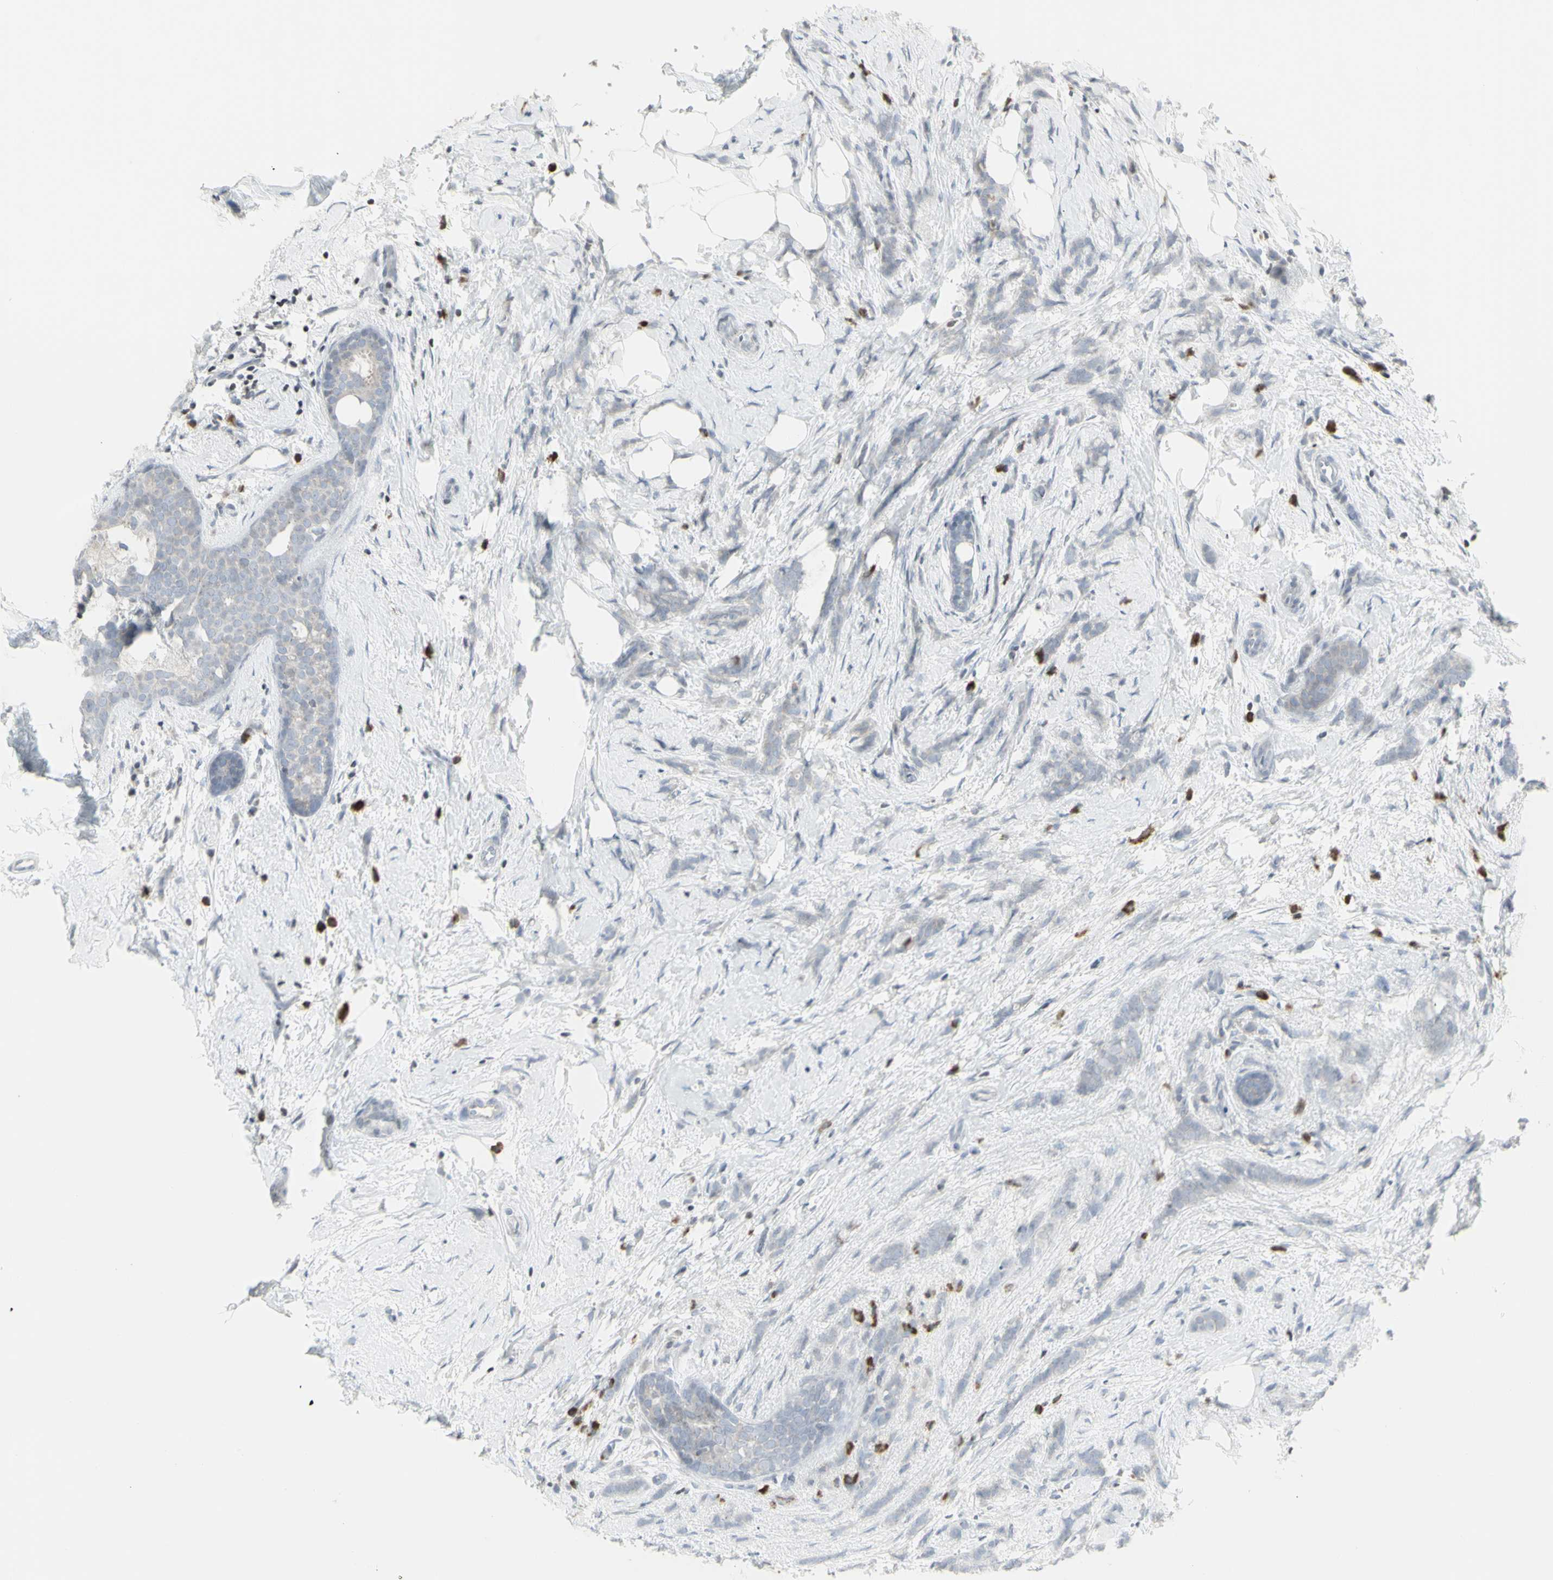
{"staining": {"intensity": "negative", "quantity": "none", "location": "none"}, "tissue": "breast cancer", "cell_type": "Tumor cells", "image_type": "cancer", "snomed": [{"axis": "morphology", "description": "Lobular carcinoma, in situ"}, {"axis": "morphology", "description": "Lobular carcinoma"}, {"axis": "topography", "description": "Breast"}], "caption": "IHC photomicrograph of neoplastic tissue: human lobular carcinoma (breast) stained with DAB shows no significant protein positivity in tumor cells.", "gene": "MUC5AC", "patient": {"sex": "female", "age": 41}}